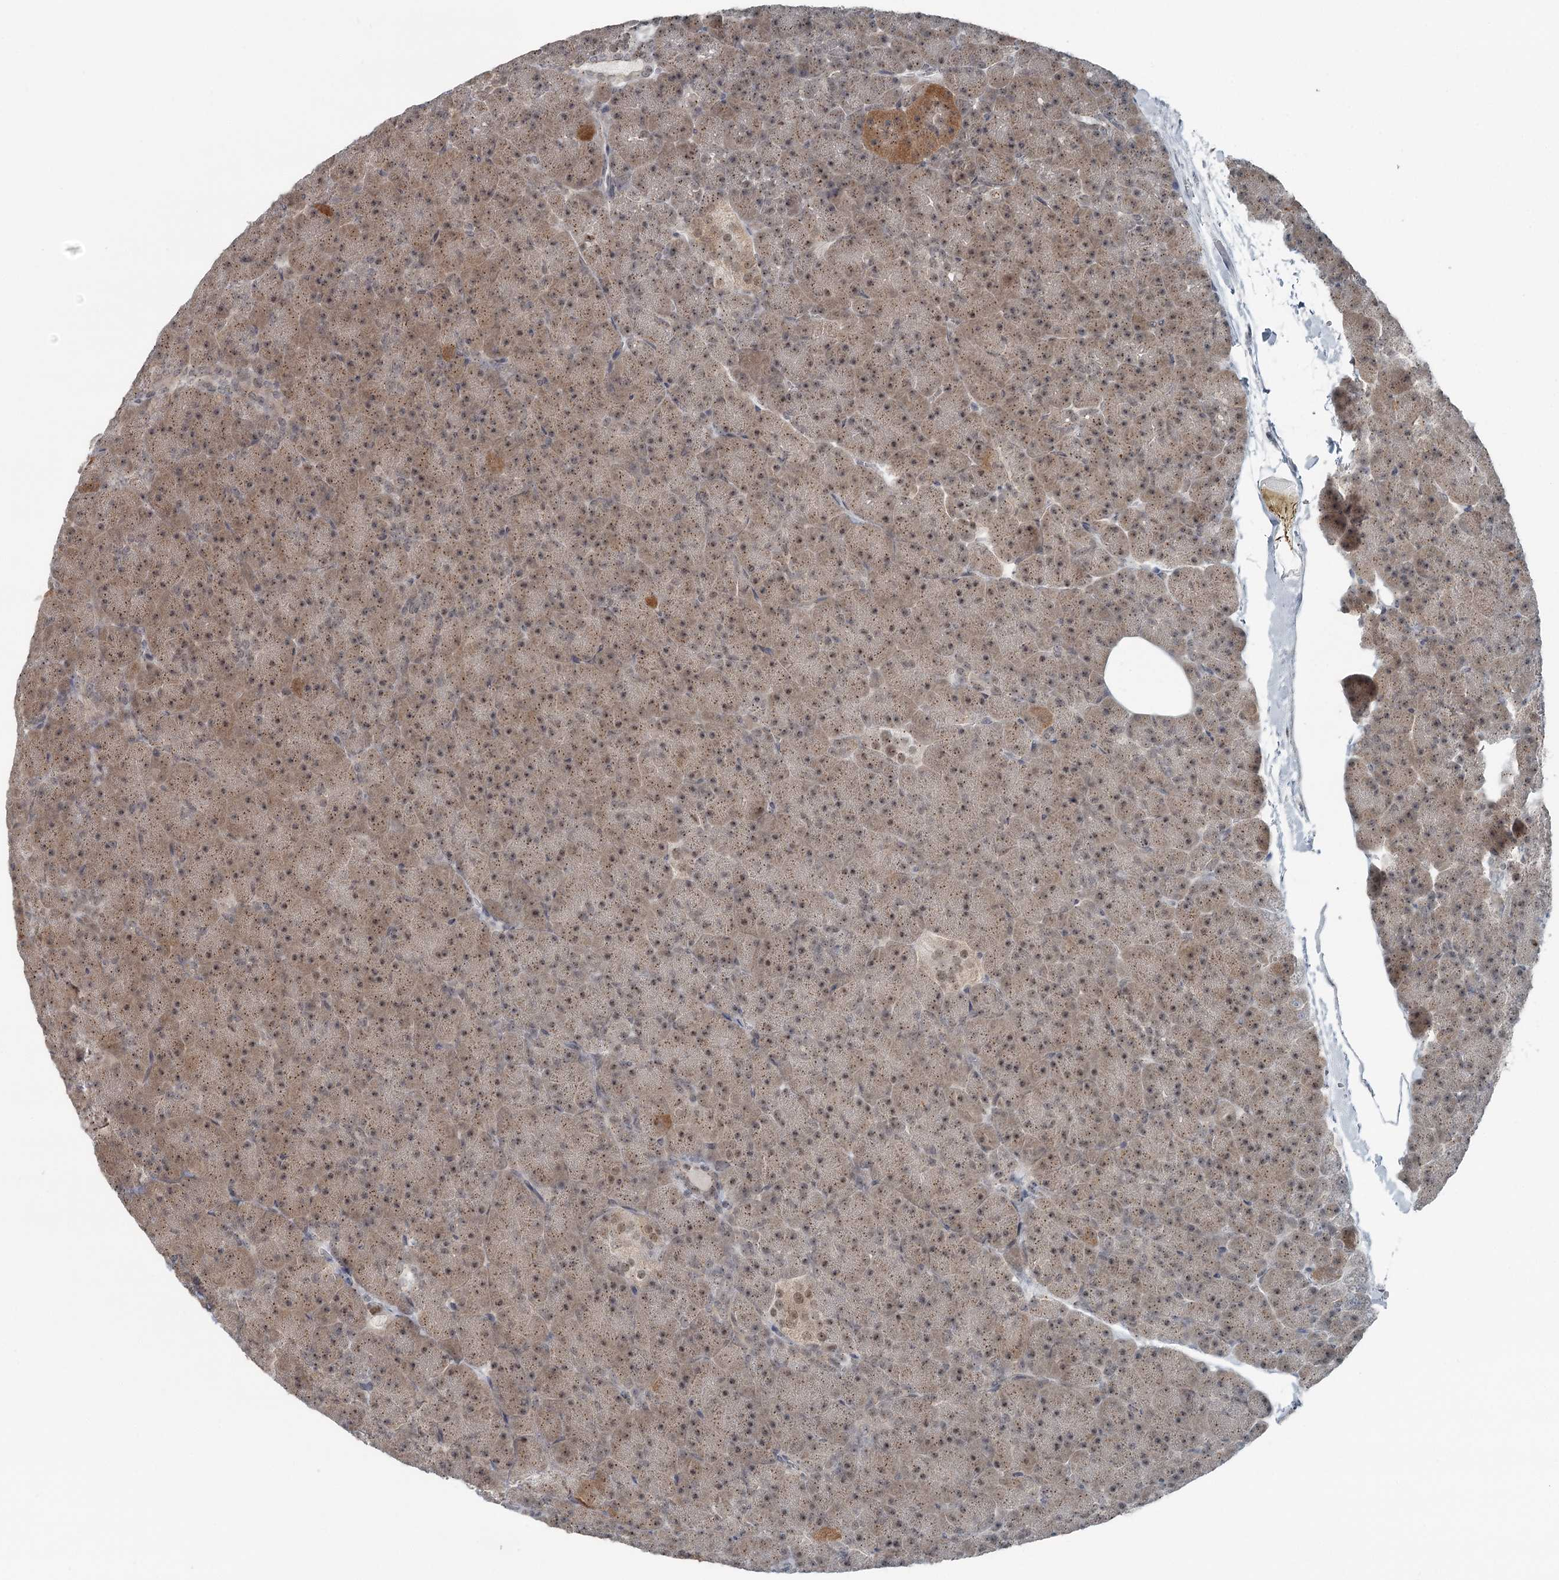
{"staining": {"intensity": "moderate", "quantity": ">75%", "location": "cytoplasmic/membranous,nuclear"}, "tissue": "pancreas", "cell_type": "Exocrine glandular cells", "image_type": "normal", "snomed": [{"axis": "morphology", "description": "Normal tissue, NOS"}, {"axis": "topography", "description": "Pancreas"}], "caption": "Benign pancreas was stained to show a protein in brown. There is medium levels of moderate cytoplasmic/membranous,nuclear expression in about >75% of exocrine glandular cells.", "gene": "EXOSC1", "patient": {"sex": "male", "age": 36}}